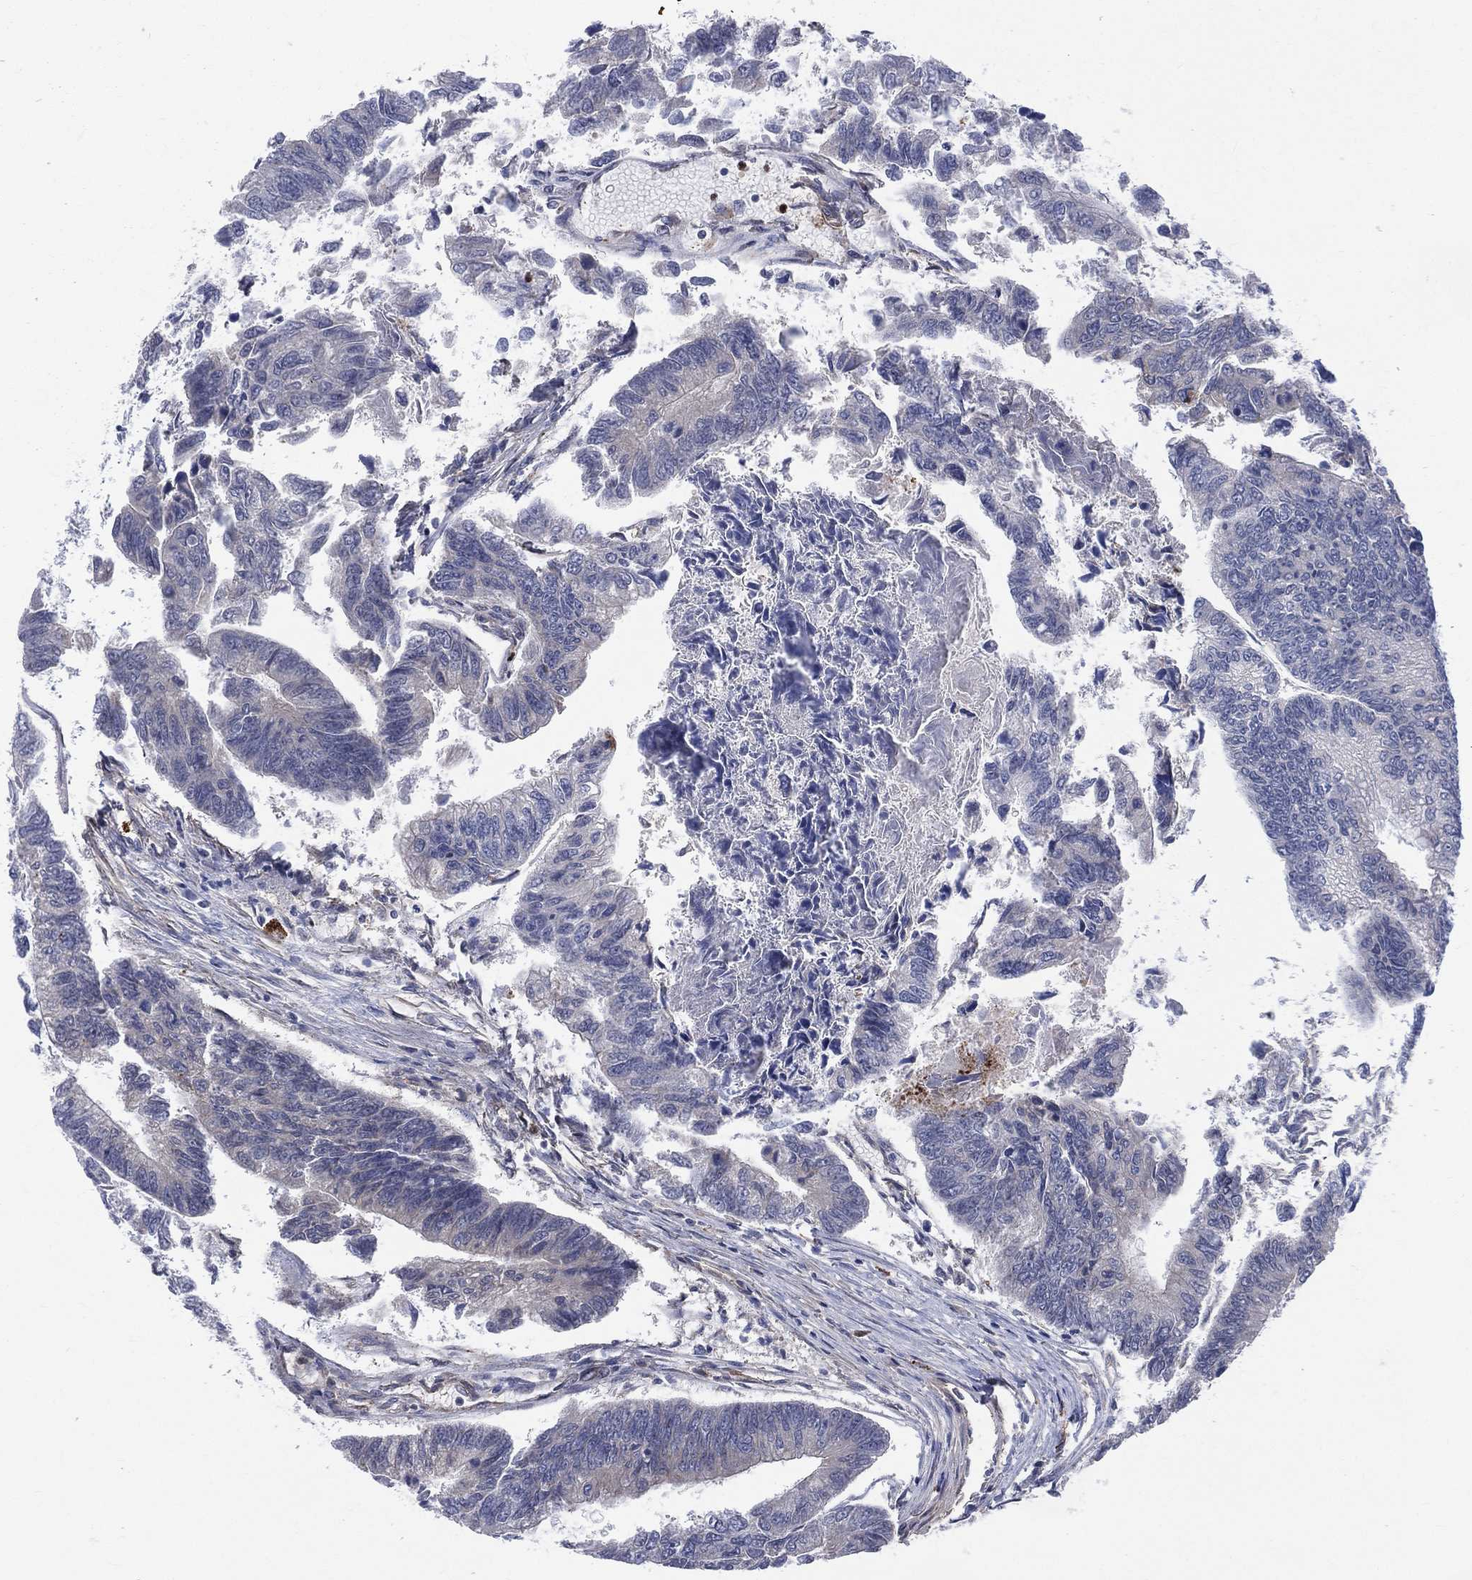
{"staining": {"intensity": "negative", "quantity": "none", "location": "none"}, "tissue": "colorectal cancer", "cell_type": "Tumor cells", "image_type": "cancer", "snomed": [{"axis": "morphology", "description": "Adenocarcinoma, NOS"}, {"axis": "topography", "description": "Colon"}], "caption": "Image shows no protein positivity in tumor cells of adenocarcinoma (colorectal) tissue.", "gene": "CCDC159", "patient": {"sex": "female", "age": 65}}